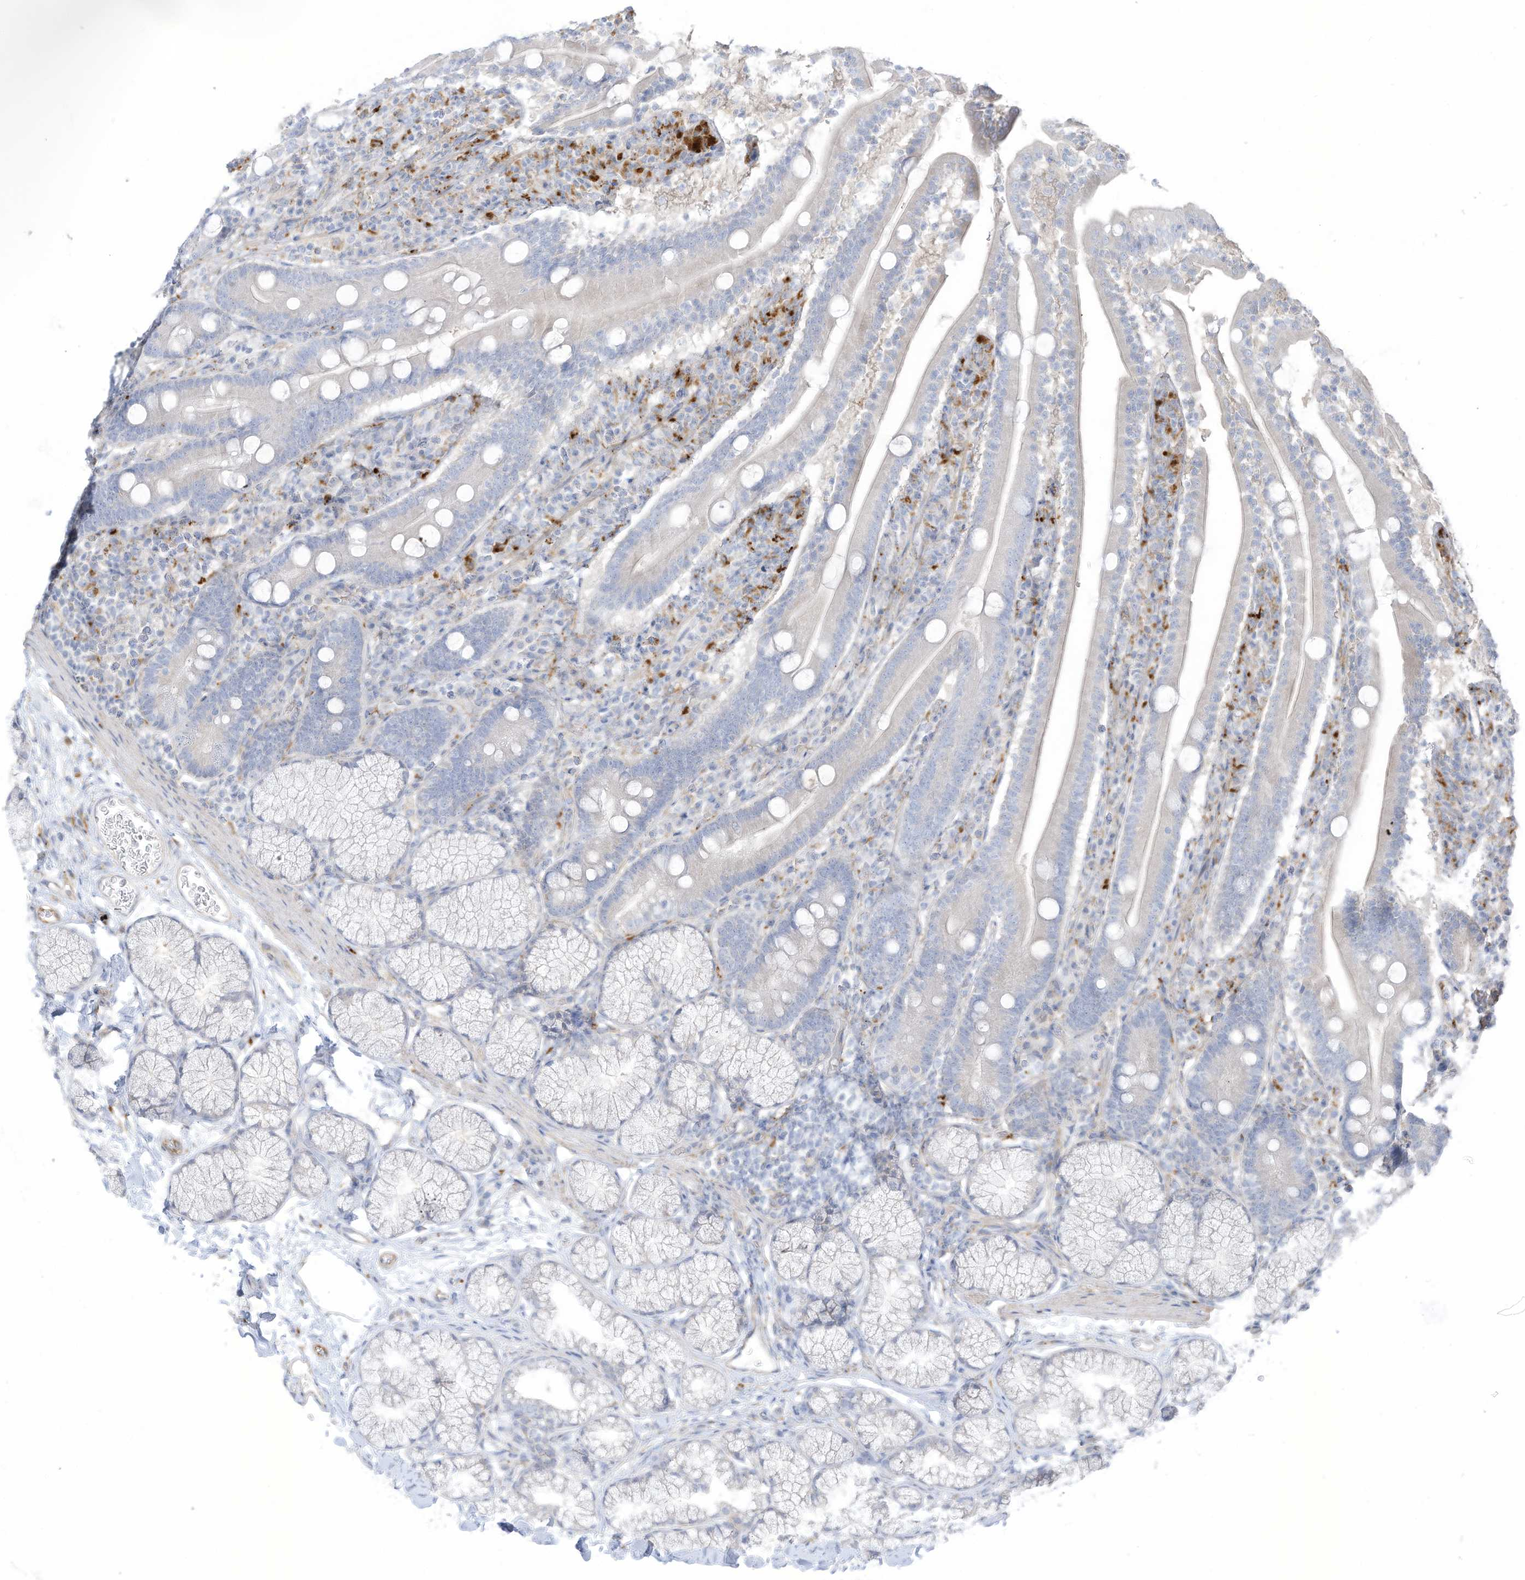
{"staining": {"intensity": "negative", "quantity": "none", "location": "none"}, "tissue": "duodenum", "cell_type": "Glandular cells", "image_type": "normal", "snomed": [{"axis": "morphology", "description": "Normal tissue, NOS"}, {"axis": "topography", "description": "Duodenum"}], "caption": "This is an IHC image of benign human duodenum. There is no expression in glandular cells.", "gene": "TAL2", "patient": {"sex": "male", "age": 35}}